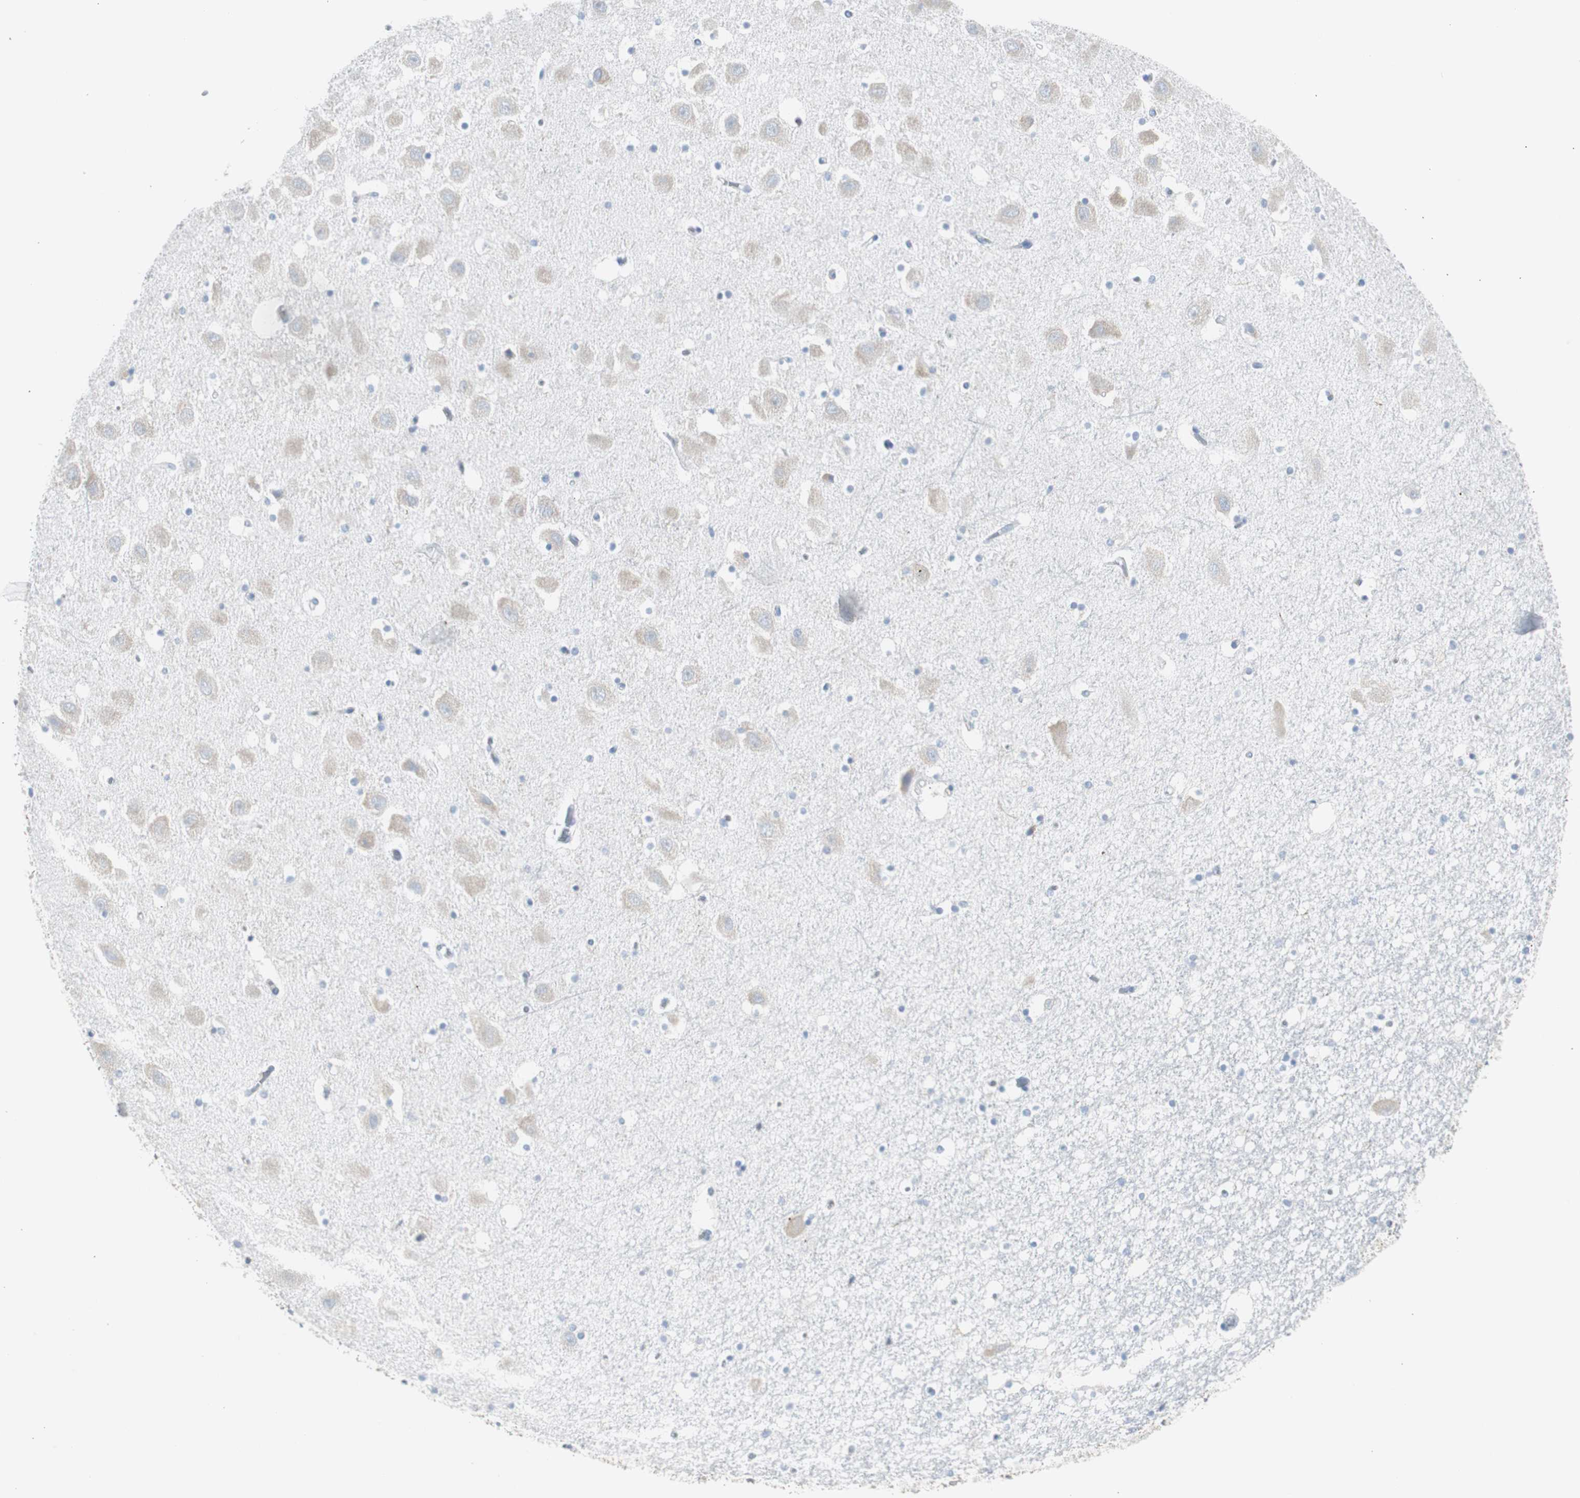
{"staining": {"intensity": "weak", "quantity": "<25%", "location": "cytoplasmic/membranous"}, "tissue": "hippocampus", "cell_type": "Glial cells", "image_type": "normal", "snomed": [{"axis": "morphology", "description": "Normal tissue, NOS"}, {"axis": "topography", "description": "Hippocampus"}], "caption": "IHC image of unremarkable hippocampus: human hippocampus stained with DAB shows no significant protein expression in glial cells. The staining was performed using DAB to visualize the protein expression in brown, while the nuclei were stained in blue with hematoxylin (Magnification: 20x).", "gene": "RPS12", "patient": {"sex": "male", "age": 45}}